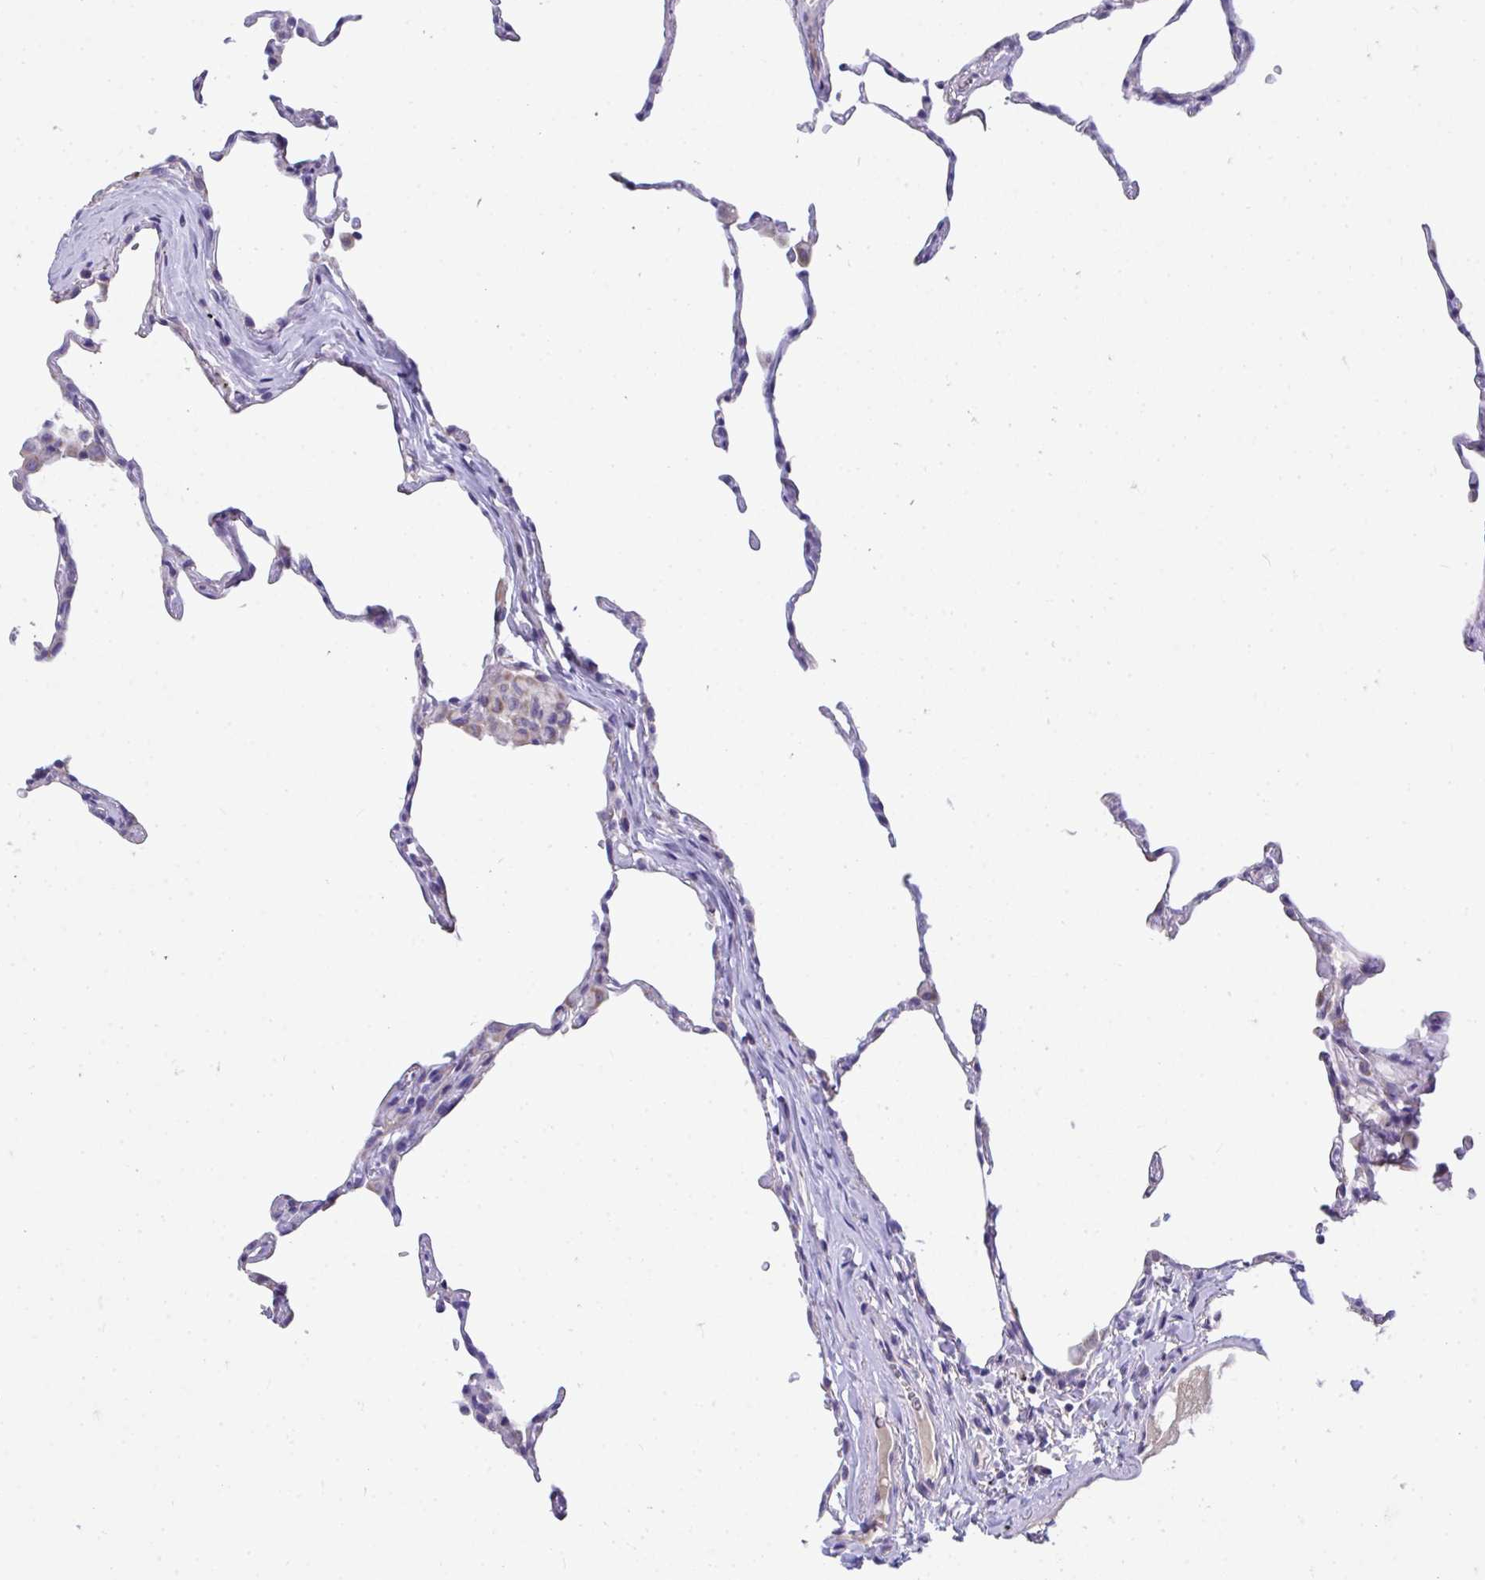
{"staining": {"intensity": "negative", "quantity": "none", "location": "none"}, "tissue": "lung", "cell_type": "Alveolar cells", "image_type": "normal", "snomed": [{"axis": "morphology", "description": "Normal tissue, NOS"}, {"axis": "topography", "description": "Lung"}], "caption": "Alveolar cells are negative for brown protein staining in normal lung. (IHC, brightfield microscopy, high magnification).", "gene": "COA5", "patient": {"sex": "female", "age": 57}}